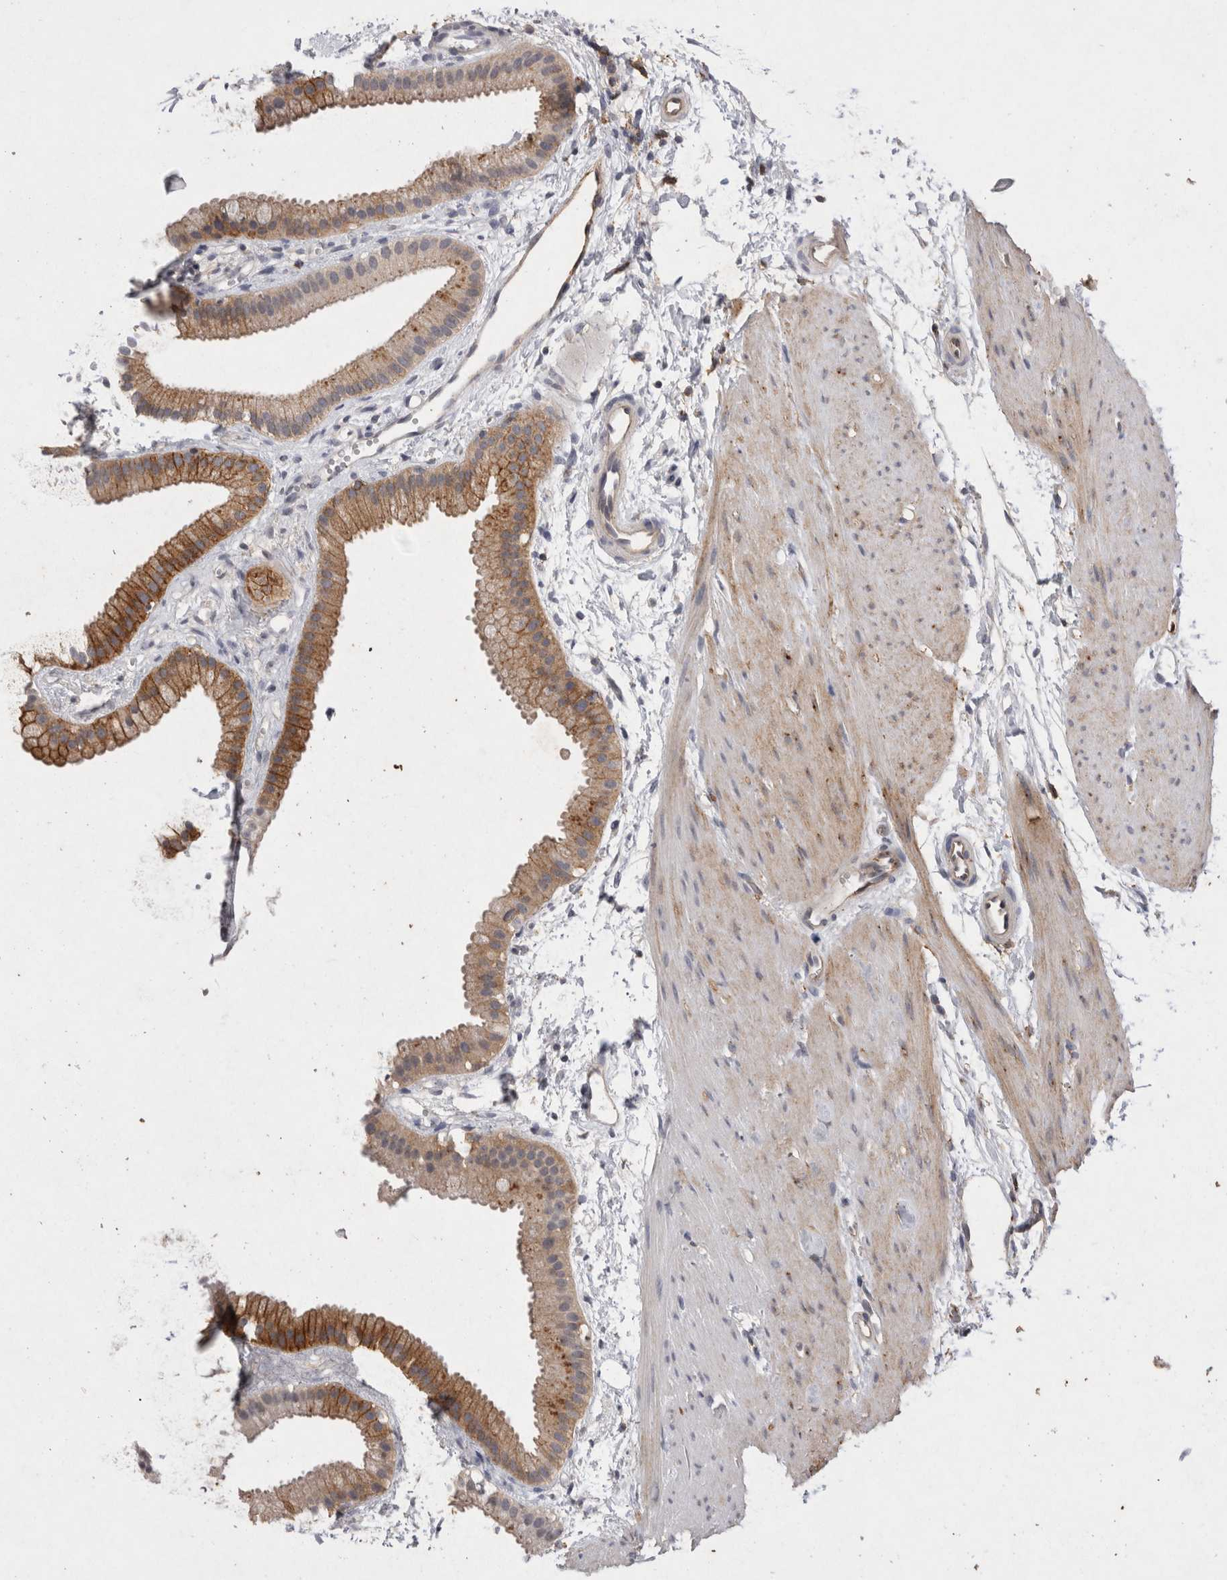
{"staining": {"intensity": "moderate", "quantity": "25%-75%", "location": "cytoplasmic/membranous"}, "tissue": "gallbladder", "cell_type": "Glandular cells", "image_type": "normal", "snomed": [{"axis": "morphology", "description": "Normal tissue, NOS"}, {"axis": "topography", "description": "Gallbladder"}], "caption": "Immunohistochemistry (IHC) of normal gallbladder displays medium levels of moderate cytoplasmic/membranous staining in approximately 25%-75% of glandular cells. (DAB = brown stain, brightfield microscopy at high magnification).", "gene": "RASSF3", "patient": {"sex": "female", "age": 64}}